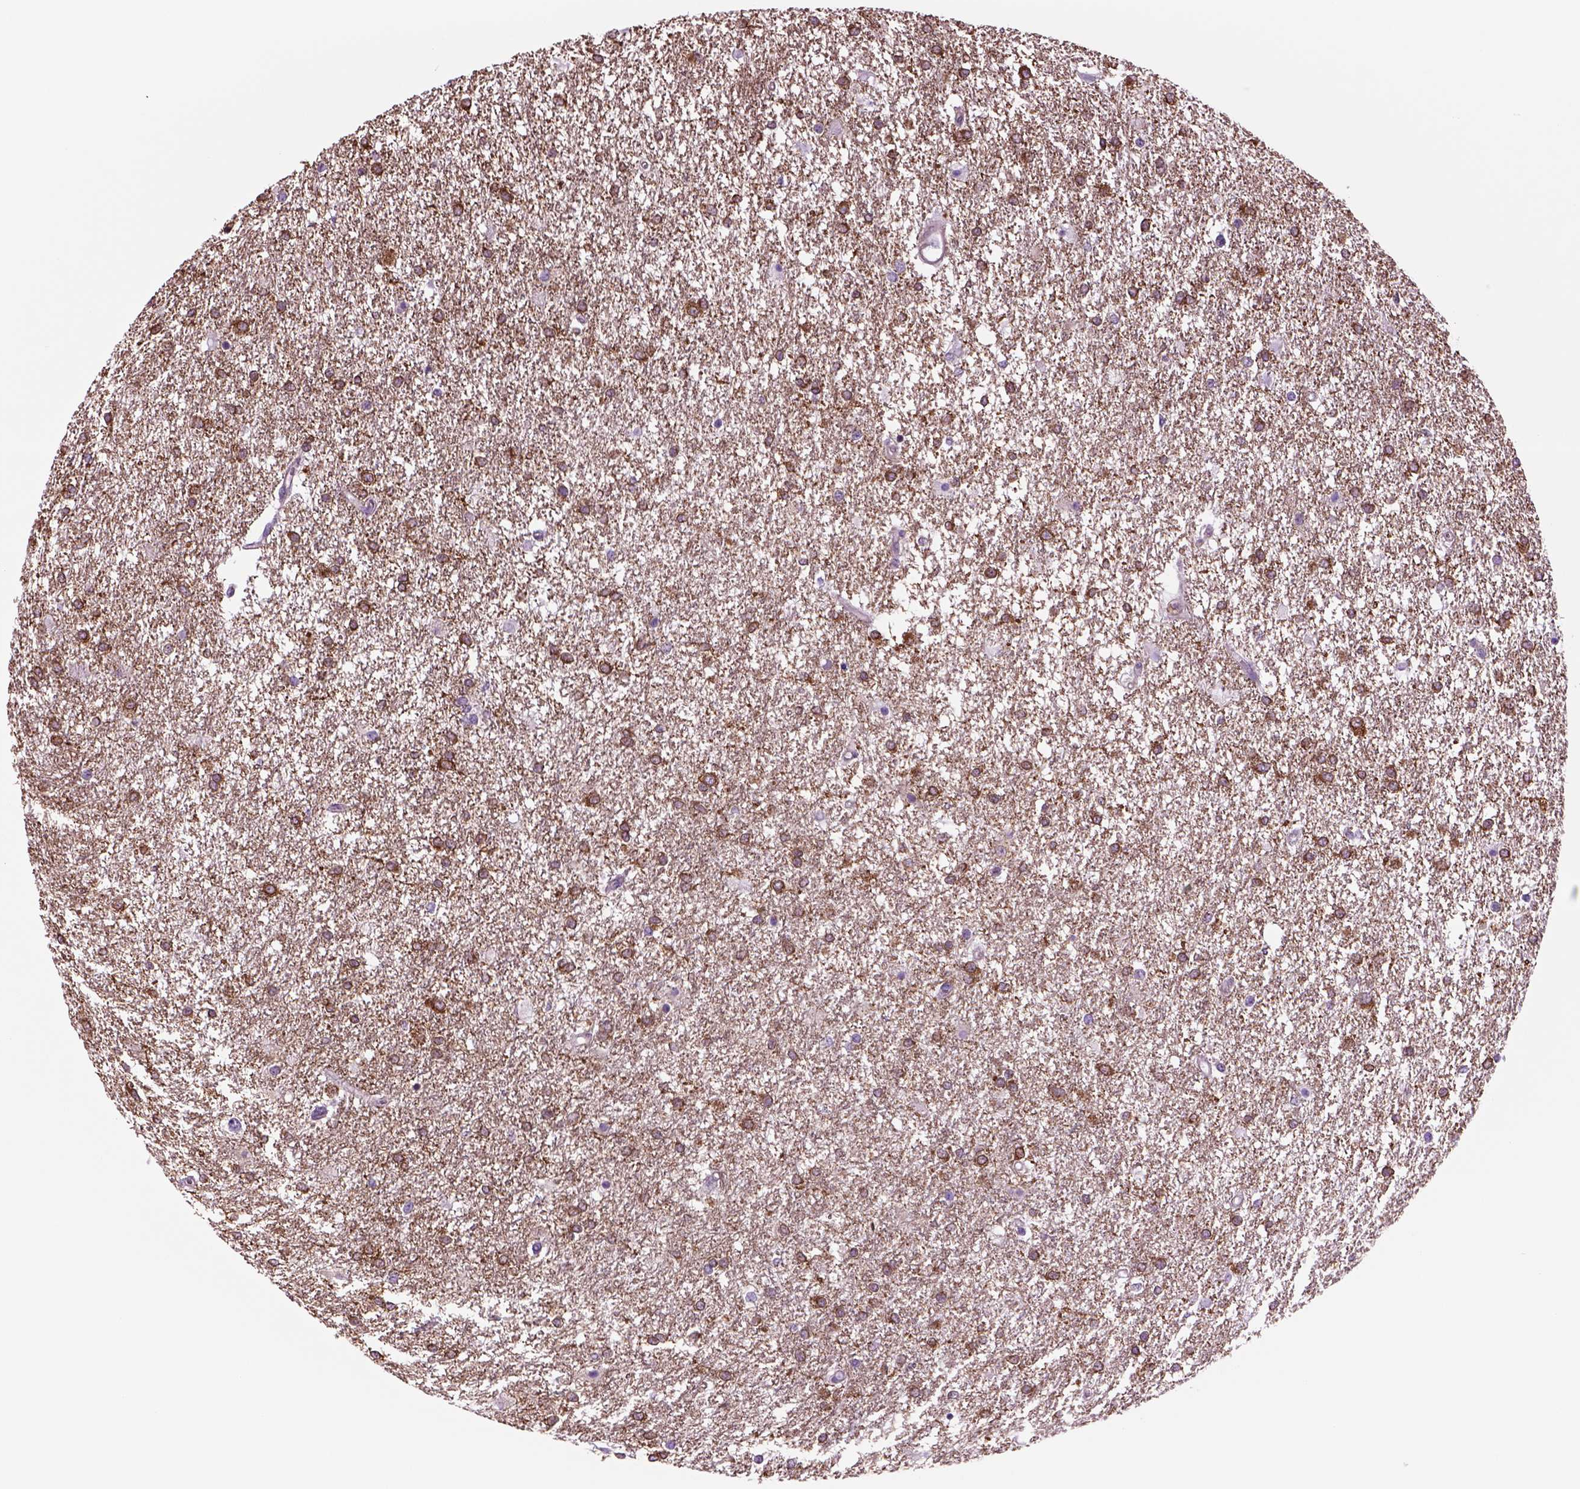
{"staining": {"intensity": "strong", "quantity": ">75%", "location": "cytoplasmic/membranous"}, "tissue": "glioma", "cell_type": "Tumor cells", "image_type": "cancer", "snomed": [{"axis": "morphology", "description": "Glioma, malignant, High grade"}, {"axis": "topography", "description": "Brain"}], "caption": "Immunohistochemistry micrograph of neoplastic tissue: human high-grade glioma (malignant) stained using immunohistochemistry (IHC) exhibits high levels of strong protein expression localized specifically in the cytoplasmic/membranous of tumor cells, appearing as a cytoplasmic/membranous brown color.", "gene": "PIAS3", "patient": {"sex": "female", "age": 61}}